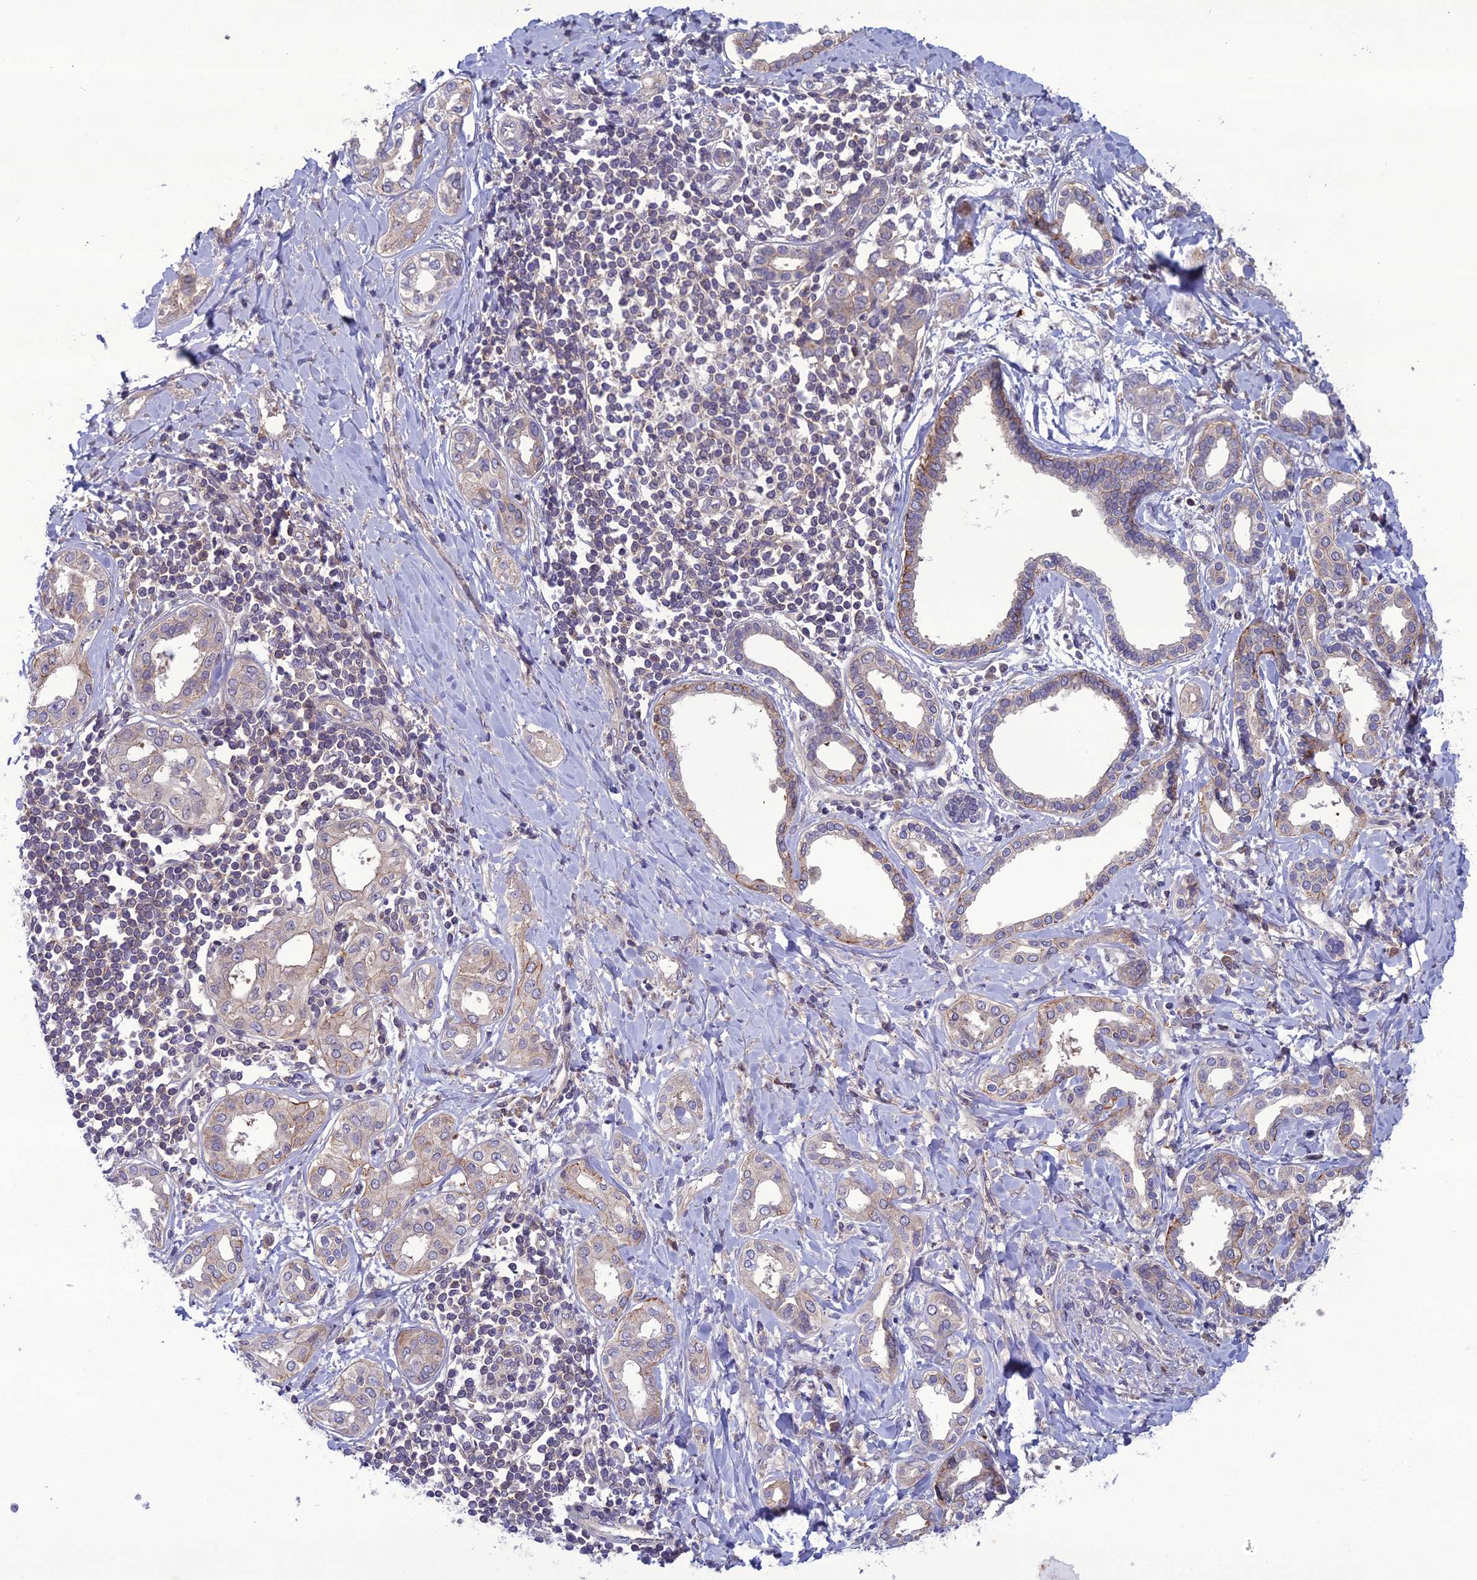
{"staining": {"intensity": "moderate", "quantity": "<25%", "location": "cytoplasmic/membranous"}, "tissue": "liver cancer", "cell_type": "Tumor cells", "image_type": "cancer", "snomed": [{"axis": "morphology", "description": "Cholangiocarcinoma"}, {"axis": "topography", "description": "Liver"}], "caption": "Immunohistochemical staining of liver cancer displays low levels of moderate cytoplasmic/membranous expression in approximately <25% of tumor cells.", "gene": "GDF6", "patient": {"sex": "female", "age": 77}}